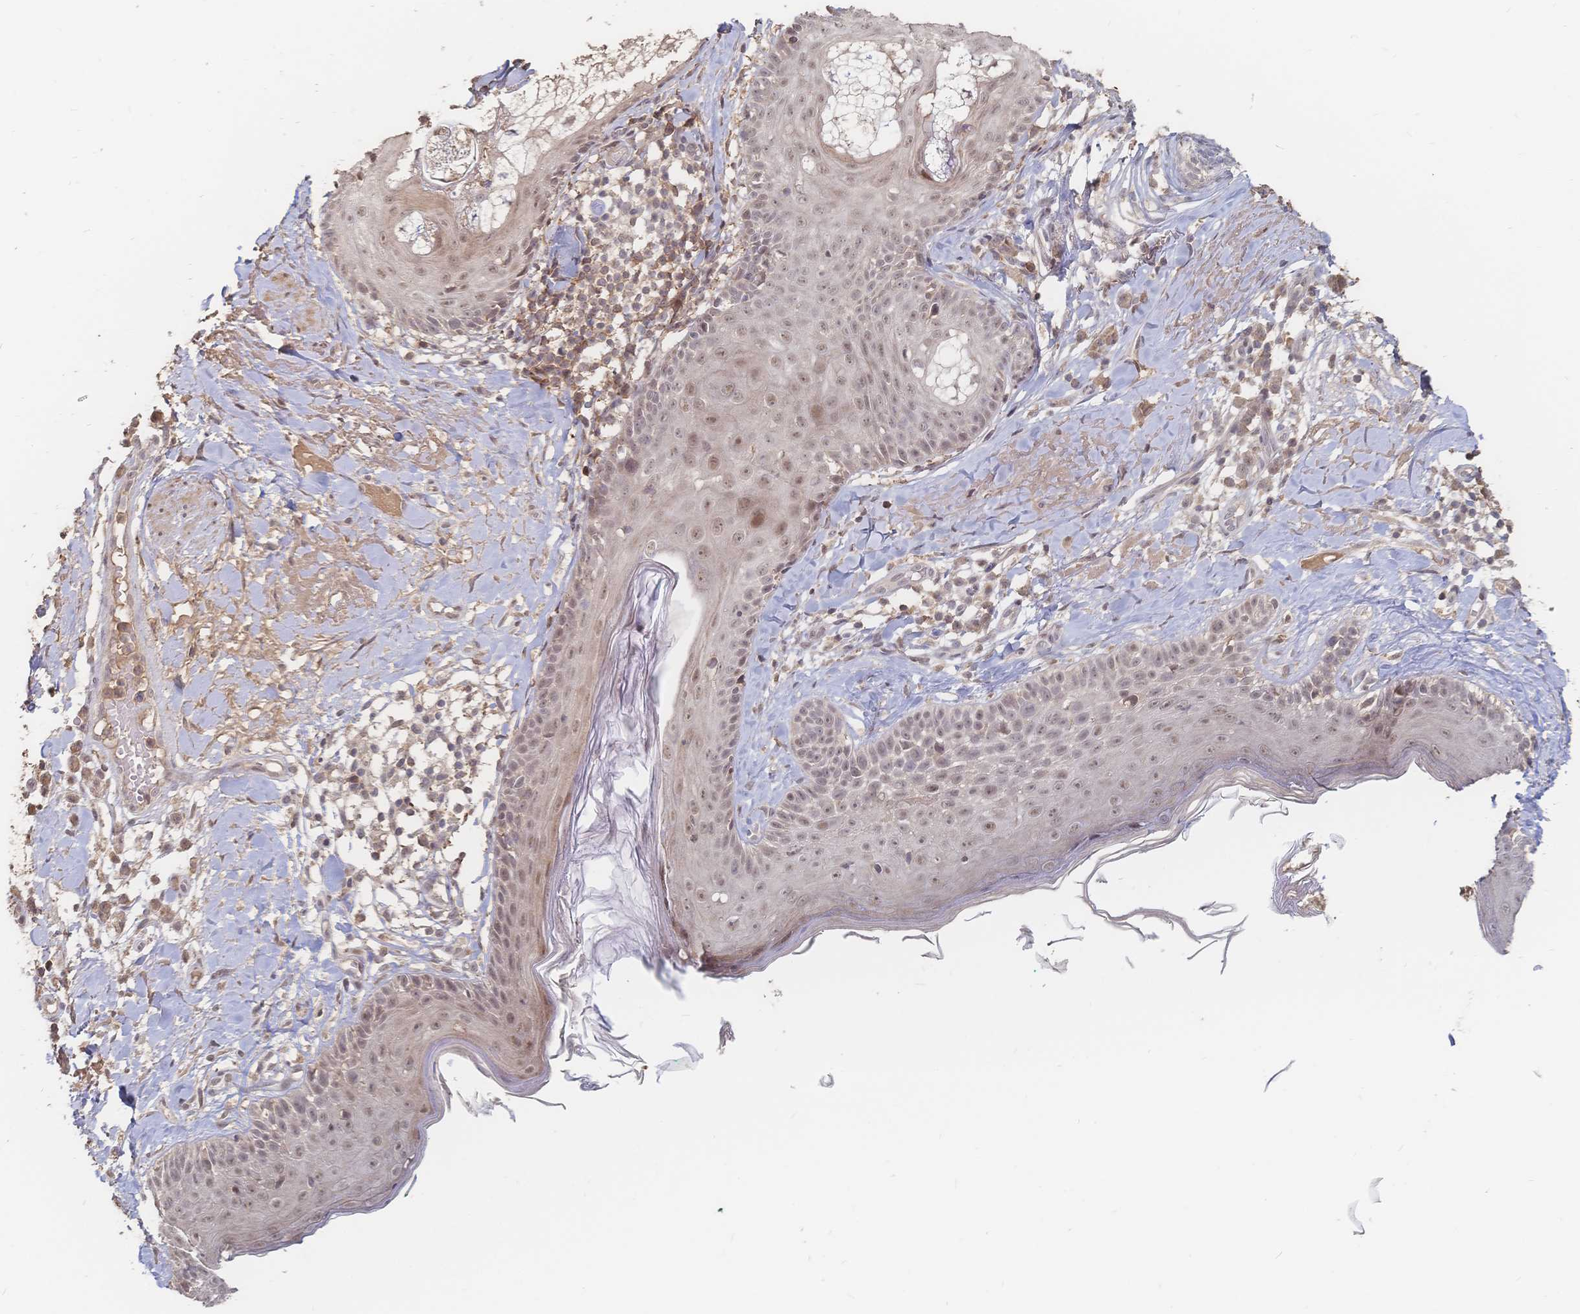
{"staining": {"intensity": "weak", "quantity": ">75%", "location": "nuclear"}, "tissue": "skin", "cell_type": "Fibroblasts", "image_type": "normal", "snomed": [{"axis": "morphology", "description": "Normal tissue, NOS"}, {"axis": "topography", "description": "Skin"}], "caption": "This photomicrograph exhibits immunohistochemistry (IHC) staining of benign human skin, with low weak nuclear staining in approximately >75% of fibroblasts.", "gene": "LRP5", "patient": {"sex": "male", "age": 73}}